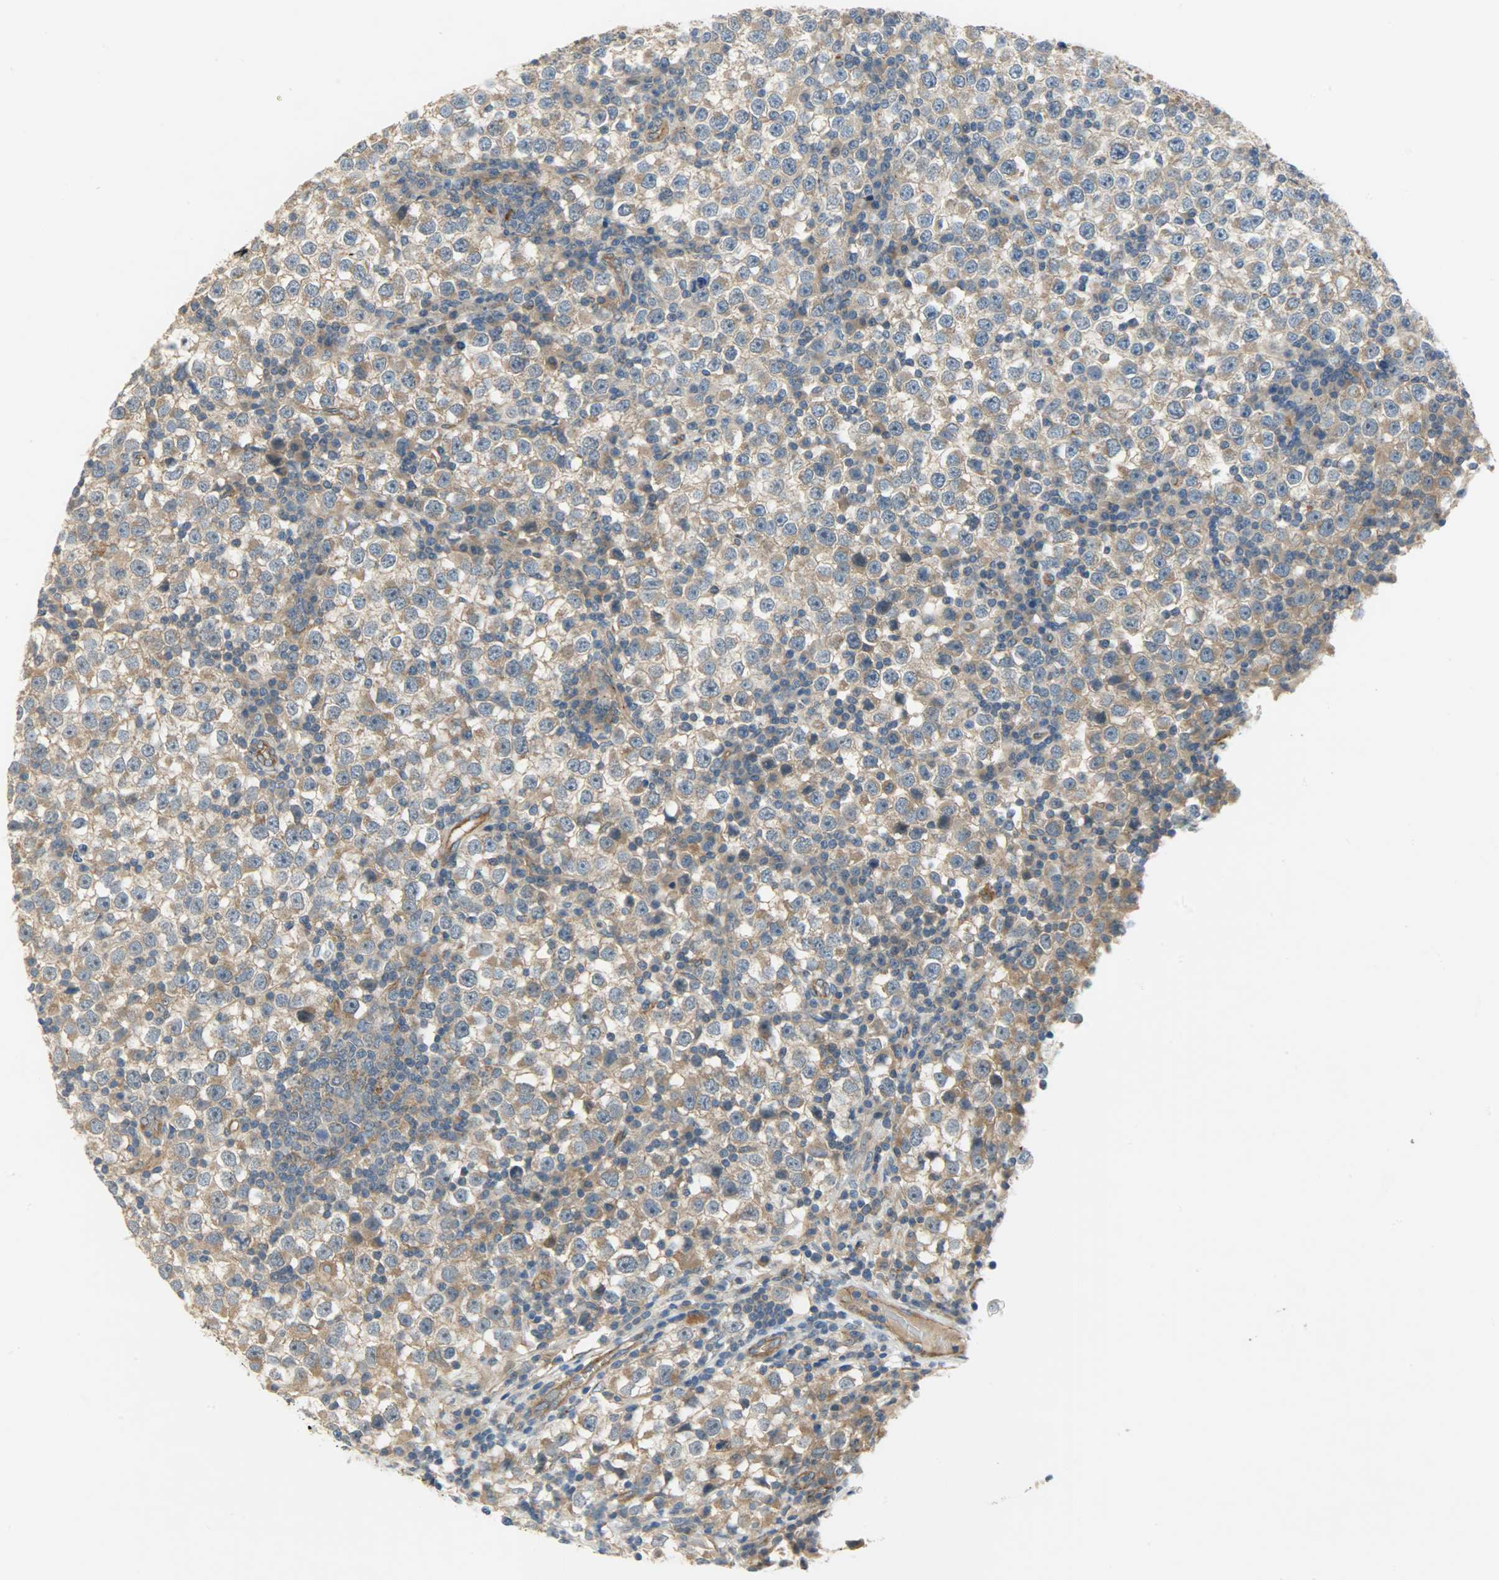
{"staining": {"intensity": "moderate", "quantity": ">75%", "location": "cytoplasmic/membranous"}, "tissue": "testis cancer", "cell_type": "Tumor cells", "image_type": "cancer", "snomed": [{"axis": "morphology", "description": "Seminoma, NOS"}, {"axis": "topography", "description": "Testis"}], "caption": "High-power microscopy captured an immunohistochemistry photomicrograph of testis seminoma, revealing moderate cytoplasmic/membranous expression in approximately >75% of tumor cells.", "gene": "KIAA1217", "patient": {"sex": "male", "age": 65}}